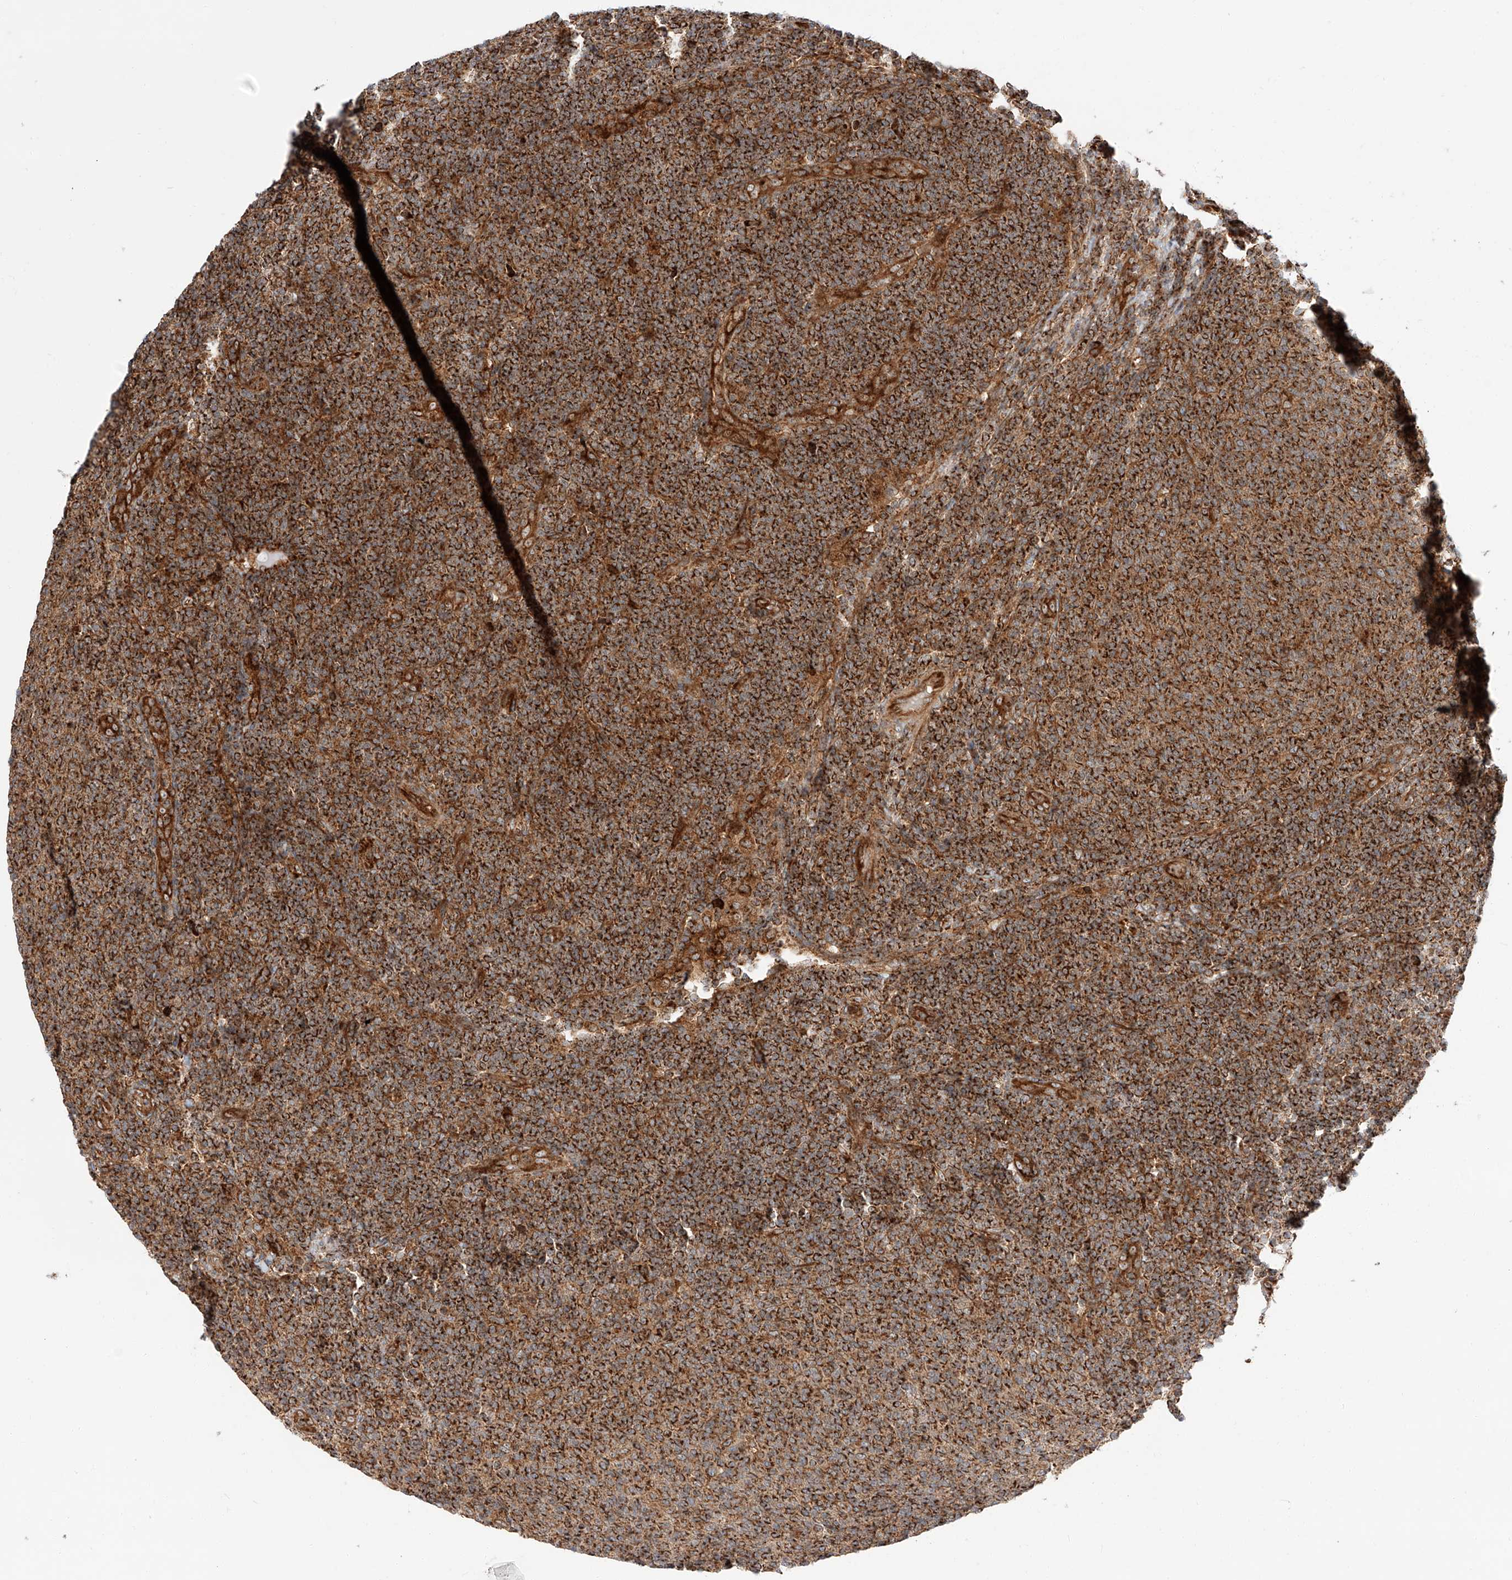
{"staining": {"intensity": "strong", "quantity": ">75%", "location": "cytoplasmic/membranous"}, "tissue": "lymphoma", "cell_type": "Tumor cells", "image_type": "cancer", "snomed": [{"axis": "morphology", "description": "Malignant lymphoma, non-Hodgkin's type, Low grade"}, {"axis": "topography", "description": "Lymph node"}], "caption": "Human low-grade malignant lymphoma, non-Hodgkin's type stained for a protein (brown) displays strong cytoplasmic/membranous positive expression in approximately >75% of tumor cells.", "gene": "ISCA2", "patient": {"sex": "male", "age": 66}}